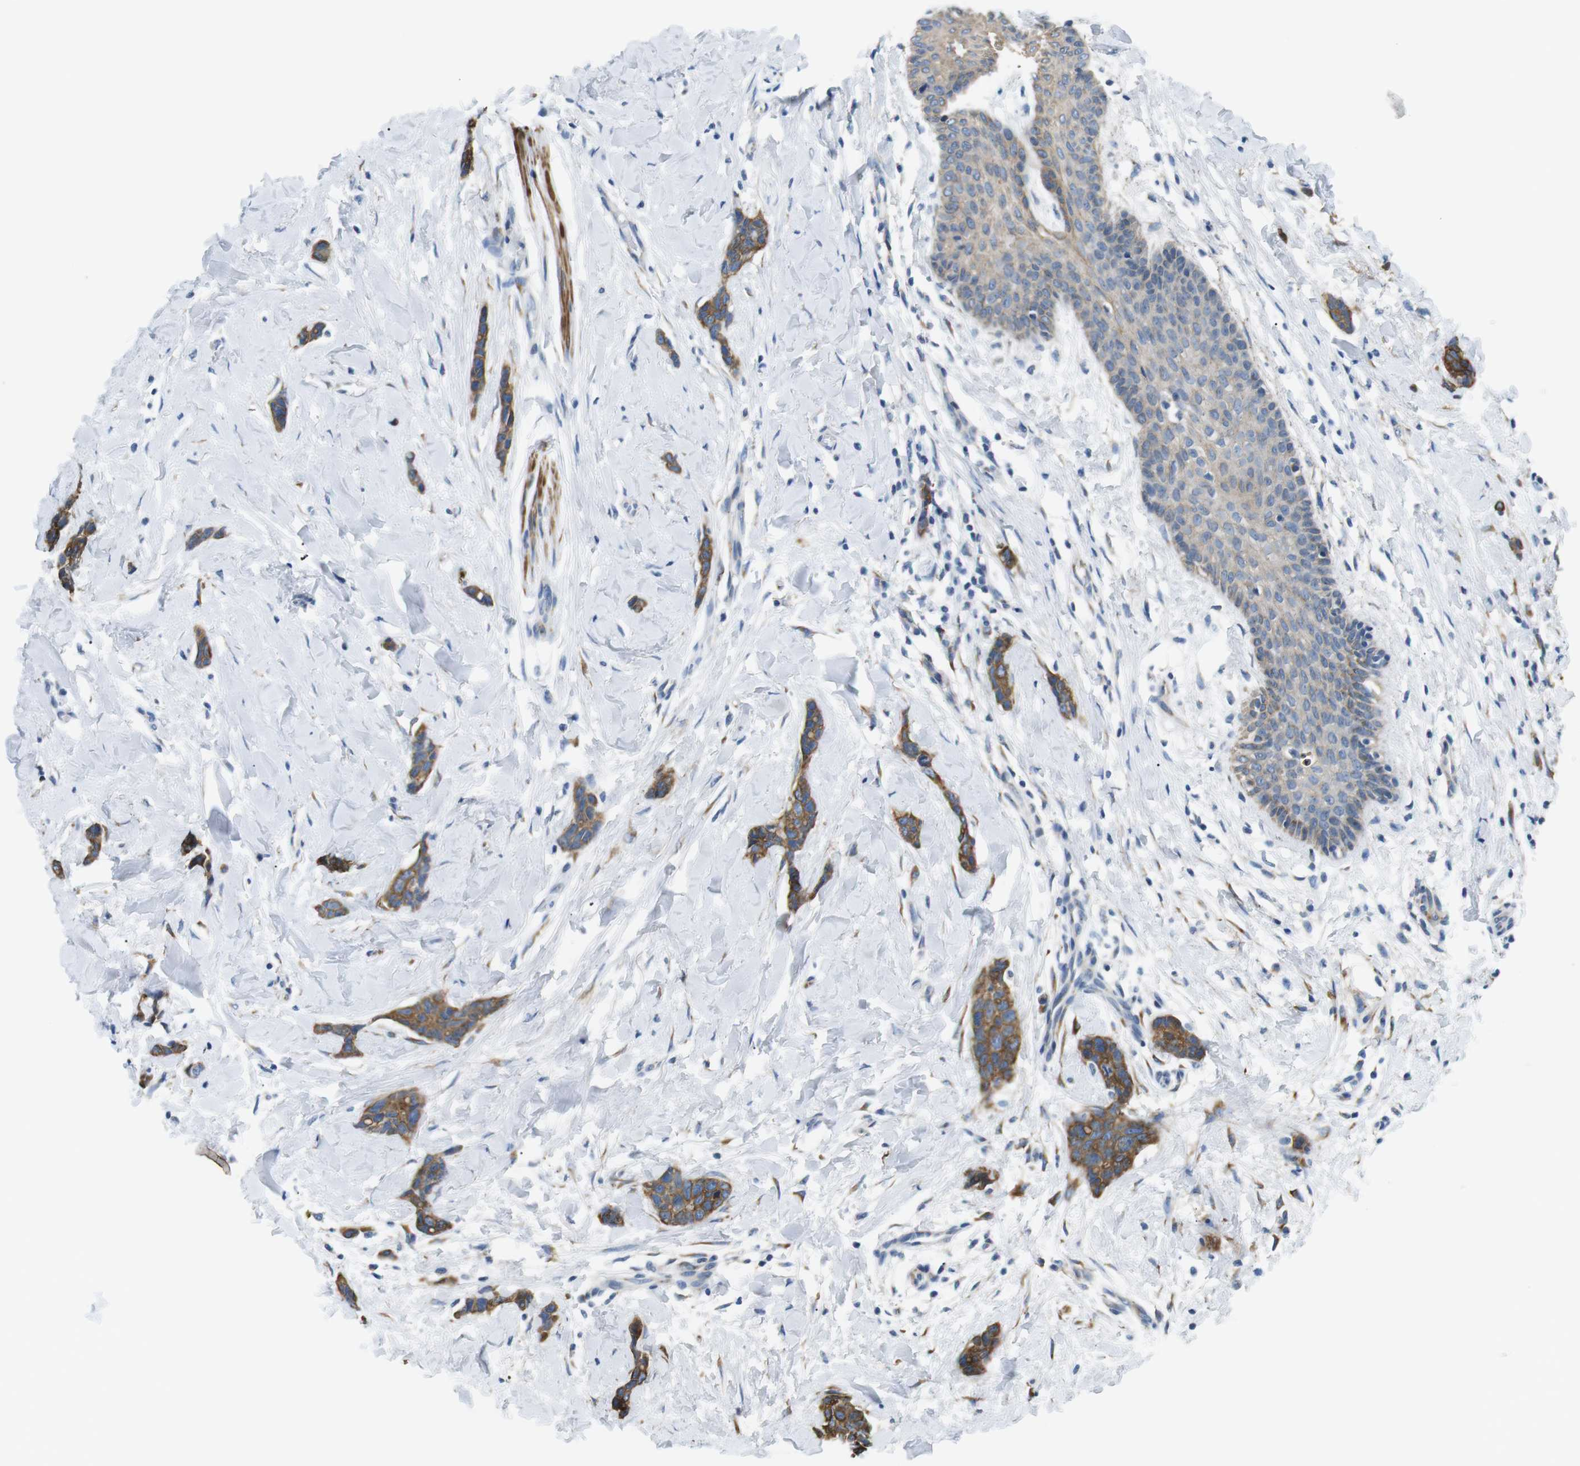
{"staining": {"intensity": "strong", "quantity": ">75%", "location": "cytoplasmic/membranous"}, "tissue": "breast cancer", "cell_type": "Tumor cells", "image_type": "cancer", "snomed": [{"axis": "morphology", "description": "Lobular carcinoma"}, {"axis": "topography", "description": "Skin"}, {"axis": "topography", "description": "Breast"}], "caption": "Approximately >75% of tumor cells in lobular carcinoma (breast) display strong cytoplasmic/membranous protein staining as visualized by brown immunohistochemical staining.", "gene": "UNC5CL", "patient": {"sex": "female", "age": 46}}